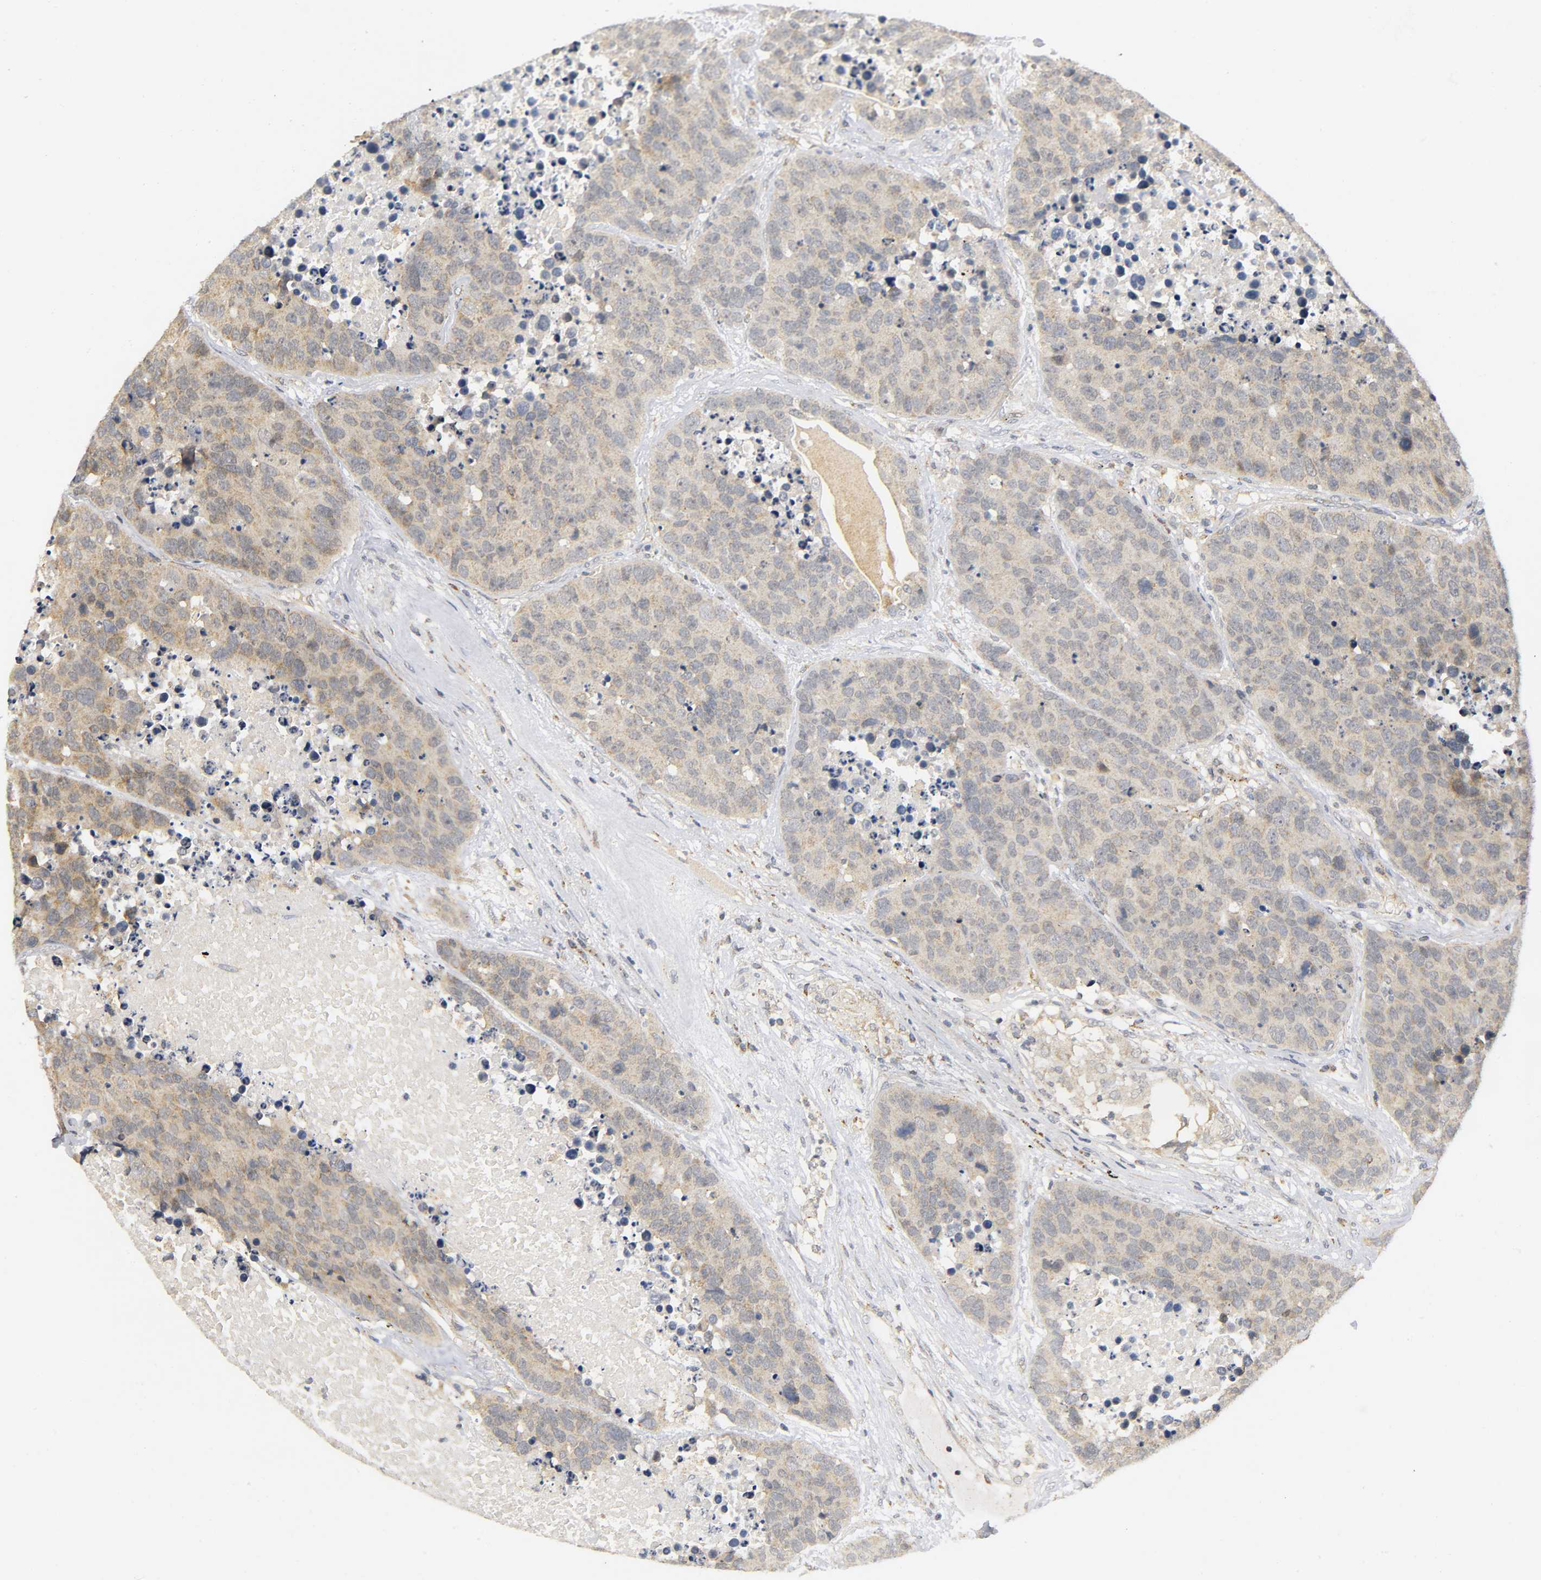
{"staining": {"intensity": "weak", "quantity": ">75%", "location": "cytoplasmic/membranous"}, "tissue": "carcinoid", "cell_type": "Tumor cells", "image_type": "cancer", "snomed": [{"axis": "morphology", "description": "Carcinoid, malignant, NOS"}, {"axis": "topography", "description": "Lung"}], "caption": "Brown immunohistochemical staining in human carcinoid demonstrates weak cytoplasmic/membranous expression in approximately >75% of tumor cells.", "gene": "NRP1", "patient": {"sex": "male", "age": 60}}